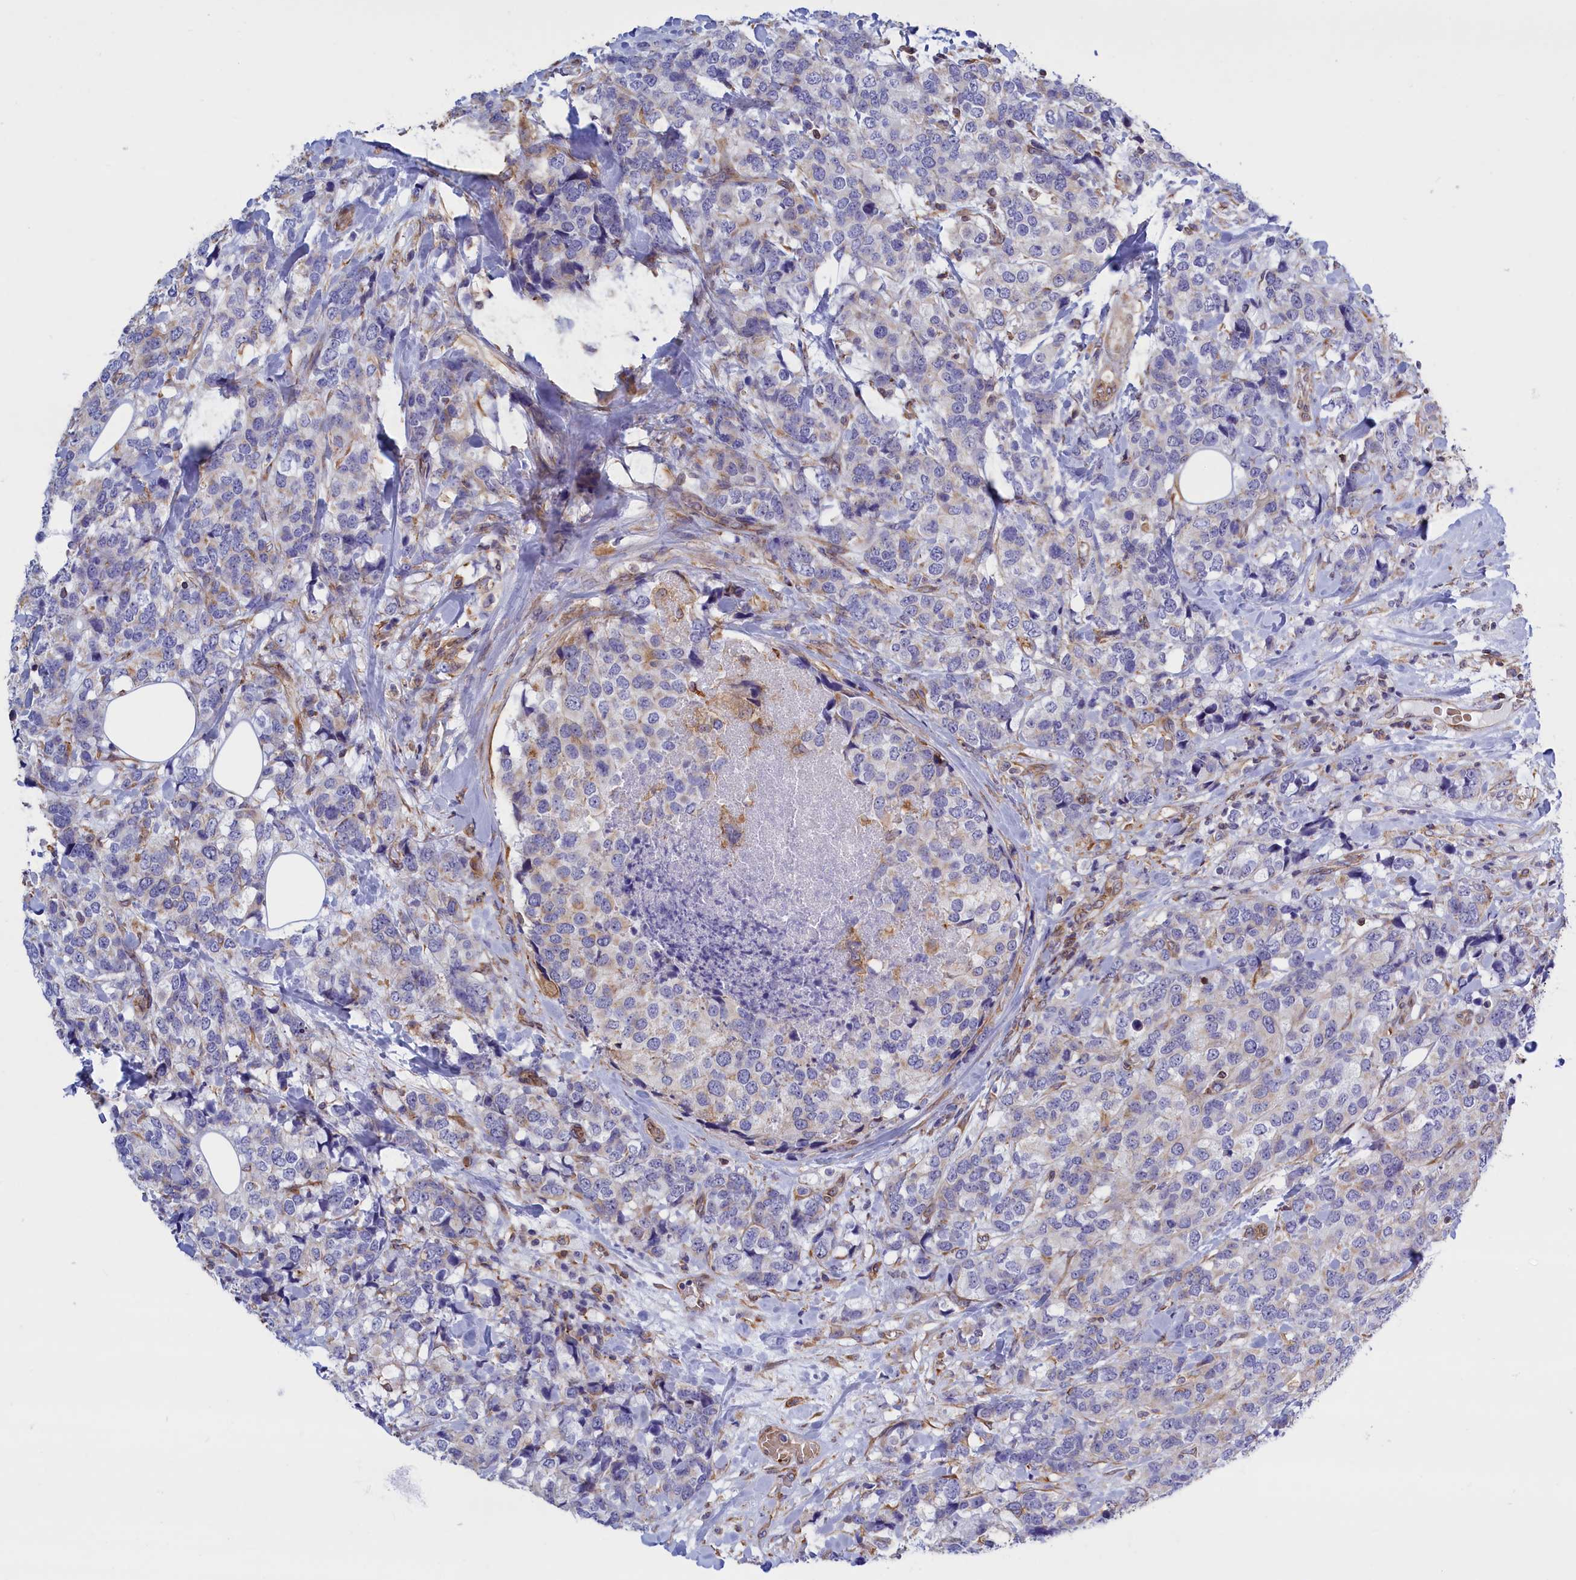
{"staining": {"intensity": "negative", "quantity": "none", "location": "none"}, "tissue": "breast cancer", "cell_type": "Tumor cells", "image_type": "cancer", "snomed": [{"axis": "morphology", "description": "Lobular carcinoma"}, {"axis": "topography", "description": "Breast"}], "caption": "An image of human breast cancer (lobular carcinoma) is negative for staining in tumor cells.", "gene": "ABCC12", "patient": {"sex": "female", "age": 59}}